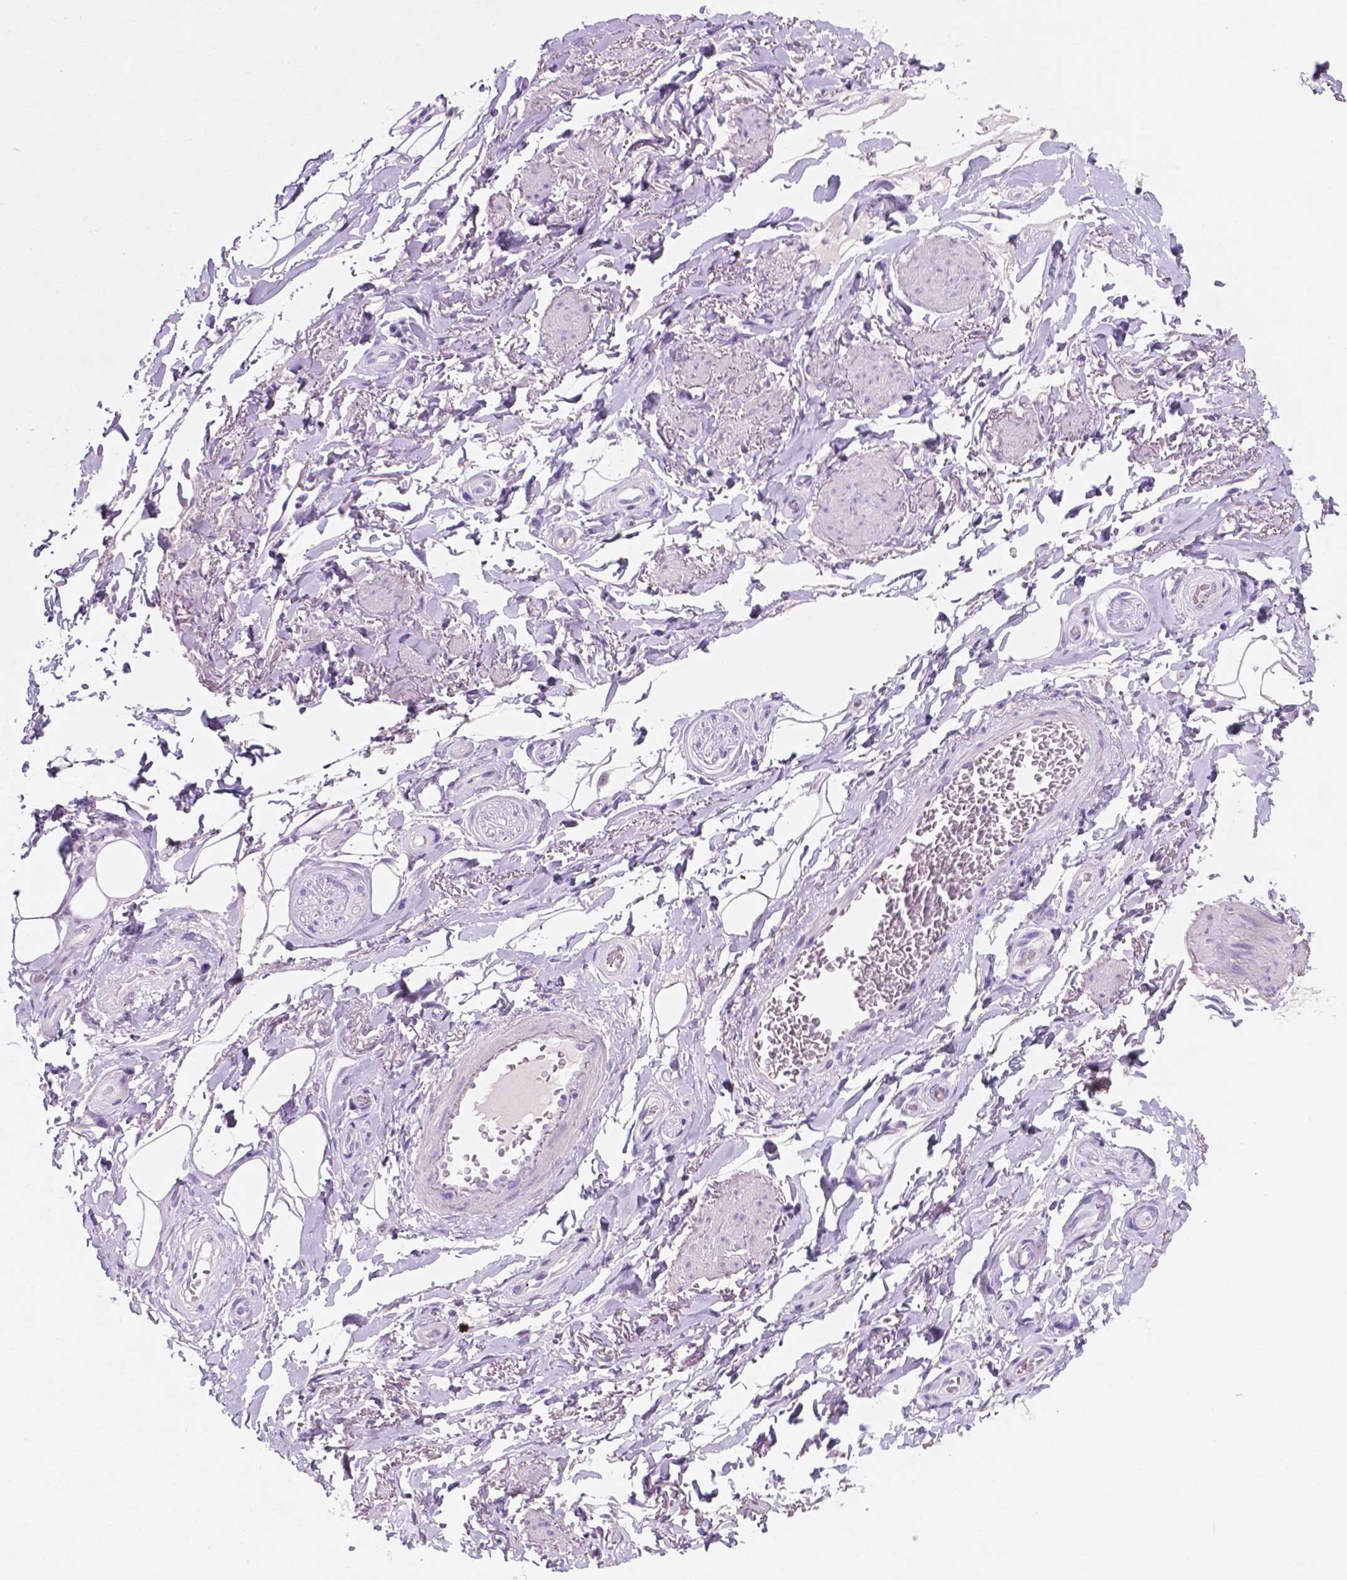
{"staining": {"intensity": "negative", "quantity": "none", "location": "none"}, "tissue": "adipose tissue", "cell_type": "Adipocytes", "image_type": "normal", "snomed": [{"axis": "morphology", "description": "Normal tissue, NOS"}, {"axis": "topography", "description": "Anal"}, {"axis": "topography", "description": "Peripheral nerve tissue"}], "caption": "Immunohistochemical staining of normal human adipose tissue reveals no significant positivity in adipocytes. Brightfield microscopy of immunohistochemistry (IHC) stained with DAB (brown) and hematoxylin (blue), captured at high magnification.", "gene": "EBLN2", "patient": {"sex": "male", "age": 53}}